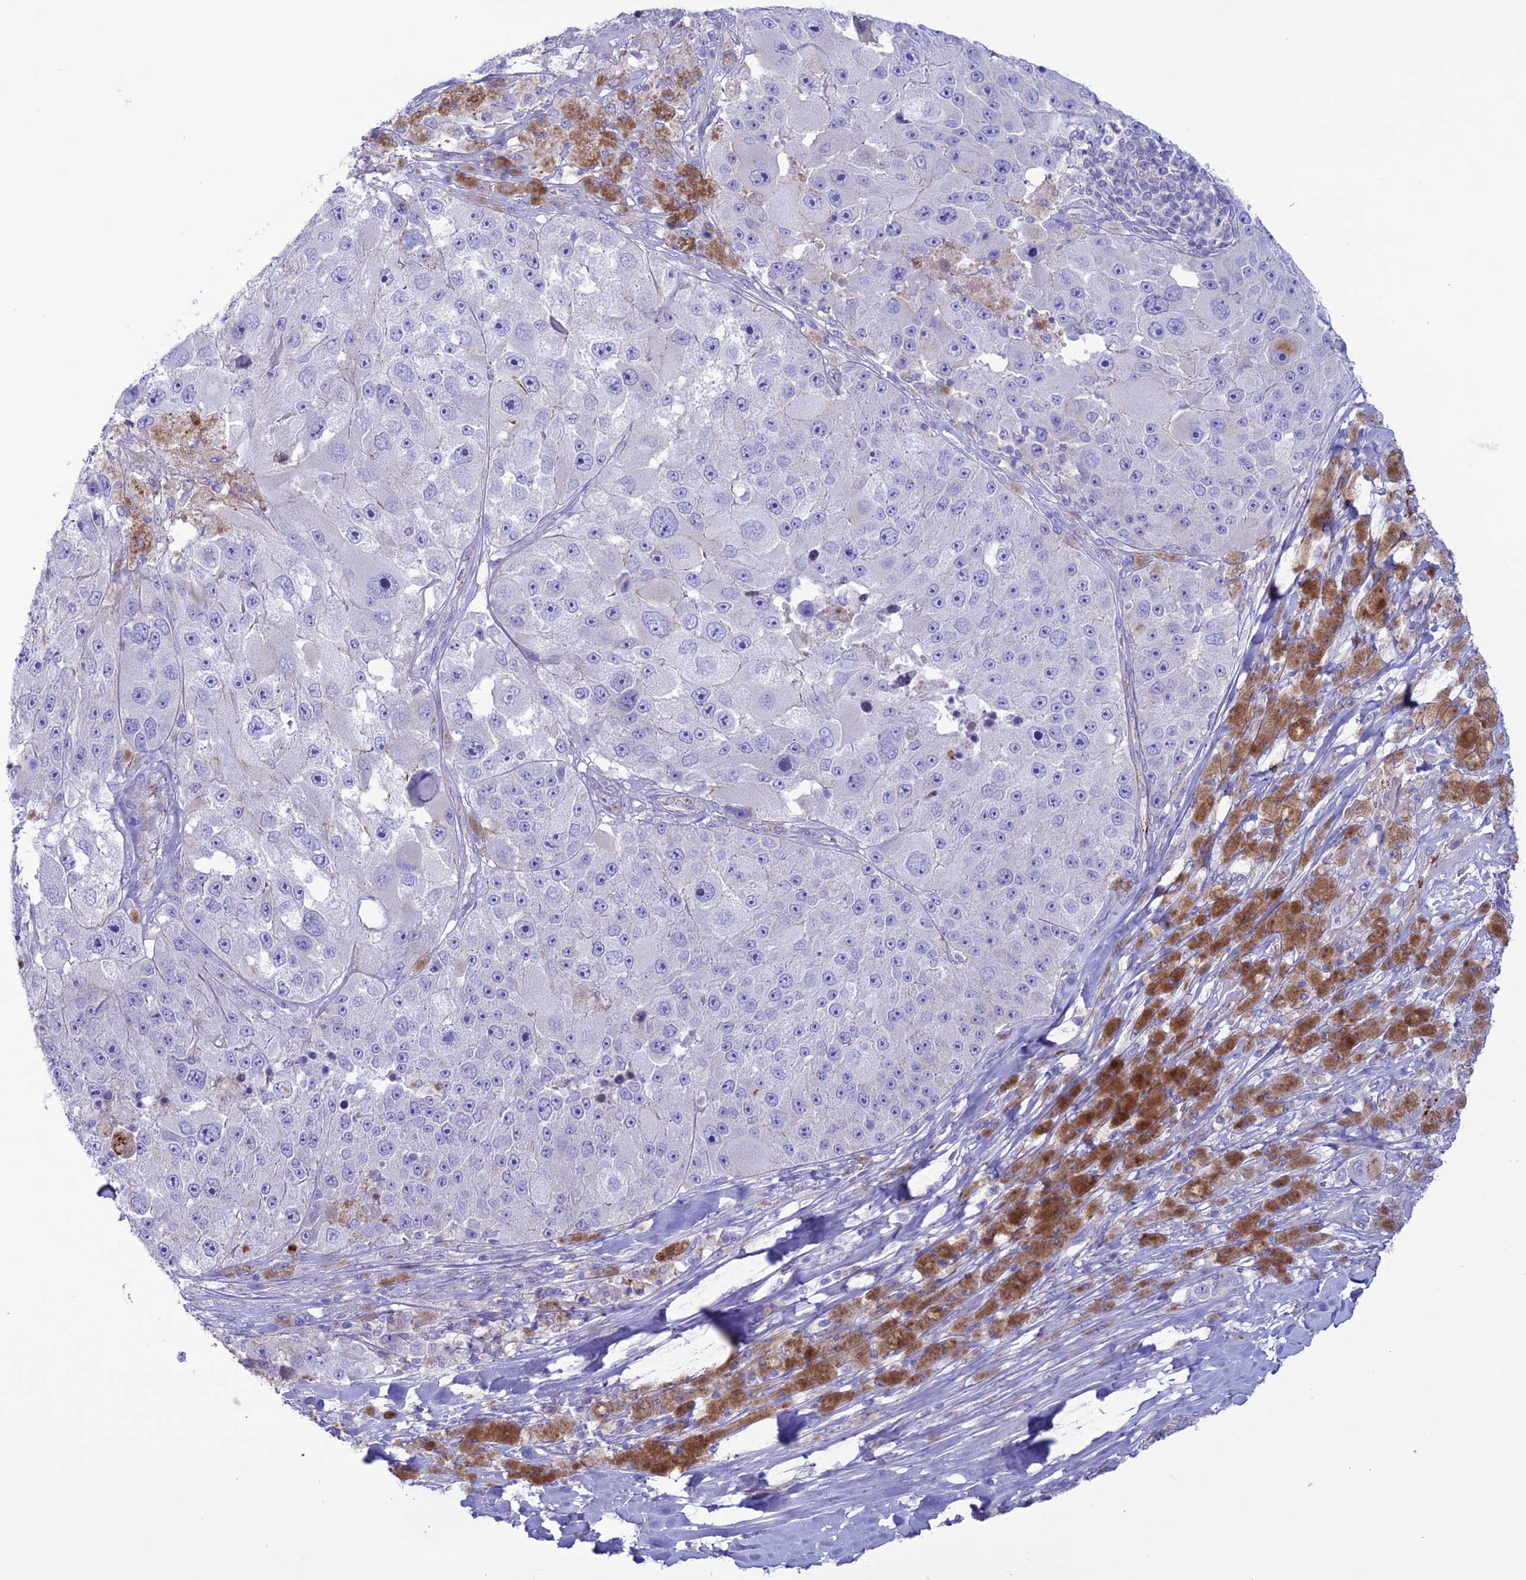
{"staining": {"intensity": "negative", "quantity": "none", "location": "none"}, "tissue": "melanoma", "cell_type": "Tumor cells", "image_type": "cancer", "snomed": [{"axis": "morphology", "description": "Malignant melanoma, Metastatic site"}, {"axis": "topography", "description": "Lymph node"}], "caption": "This is an immunohistochemistry (IHC) micrograph of melanoma. There is no positivity in tumor cells.", "gene": "CDC42EP5", "patient": {"sex": "male", "age": 62}}